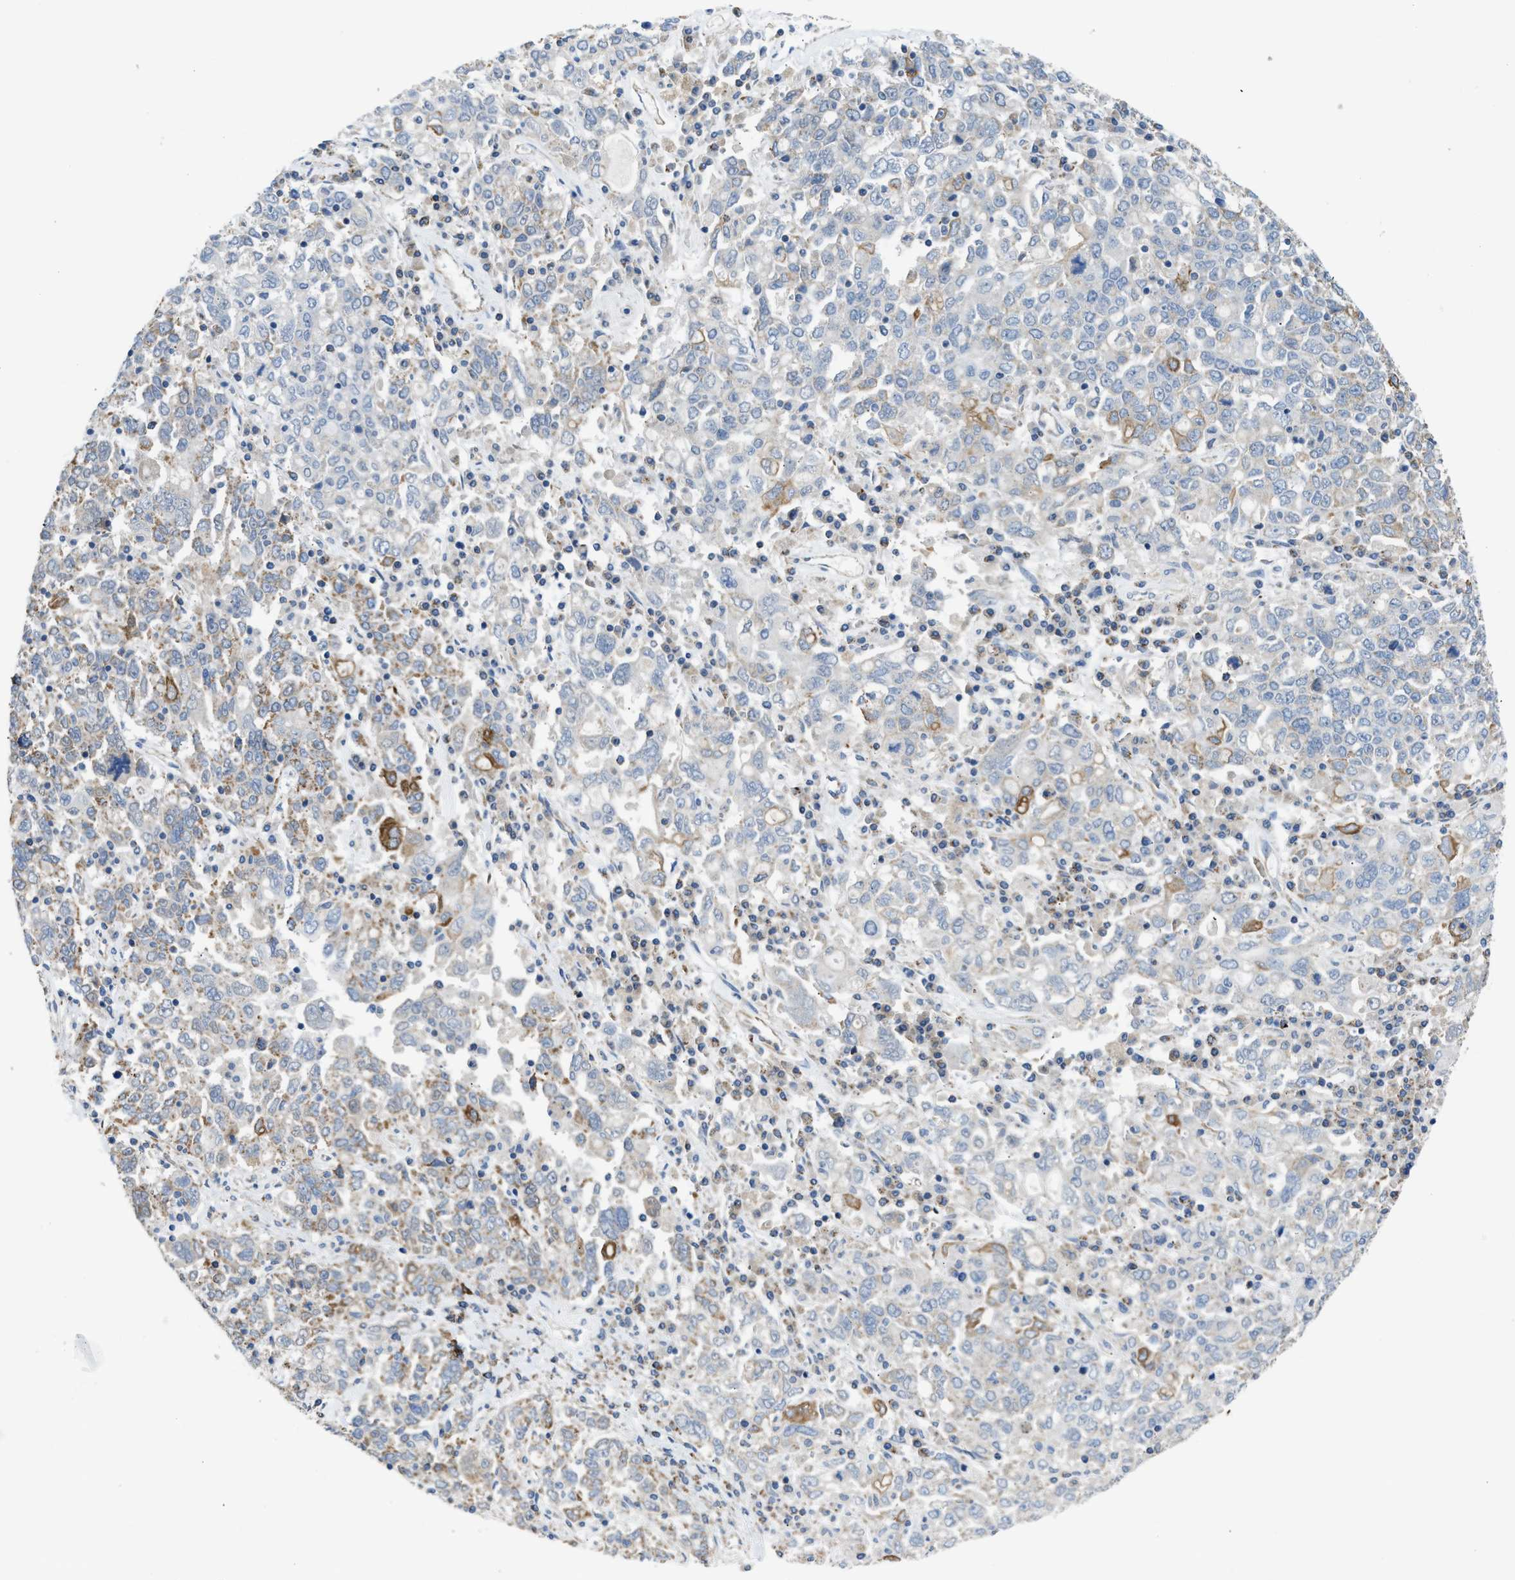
{"staining": {"intensity": "negative", "quantity": "none", "location": "none"}, "tissue": "ovarian cancer", "cell_type": "Tumor cells", "image_type": "cancer", "snomed": [{"axis": "morphology", "description": "Carcinoma, endometroid"}, {"axis": "topography", "description": "Ovary"}], "caption": "Ovarian cancer (endometroid carcinoma) was stained to show a protein in brown. There is no significant staining in tumor cells.", "gene": "GOT2", "patient": {"sex": "female", "age": 62}}